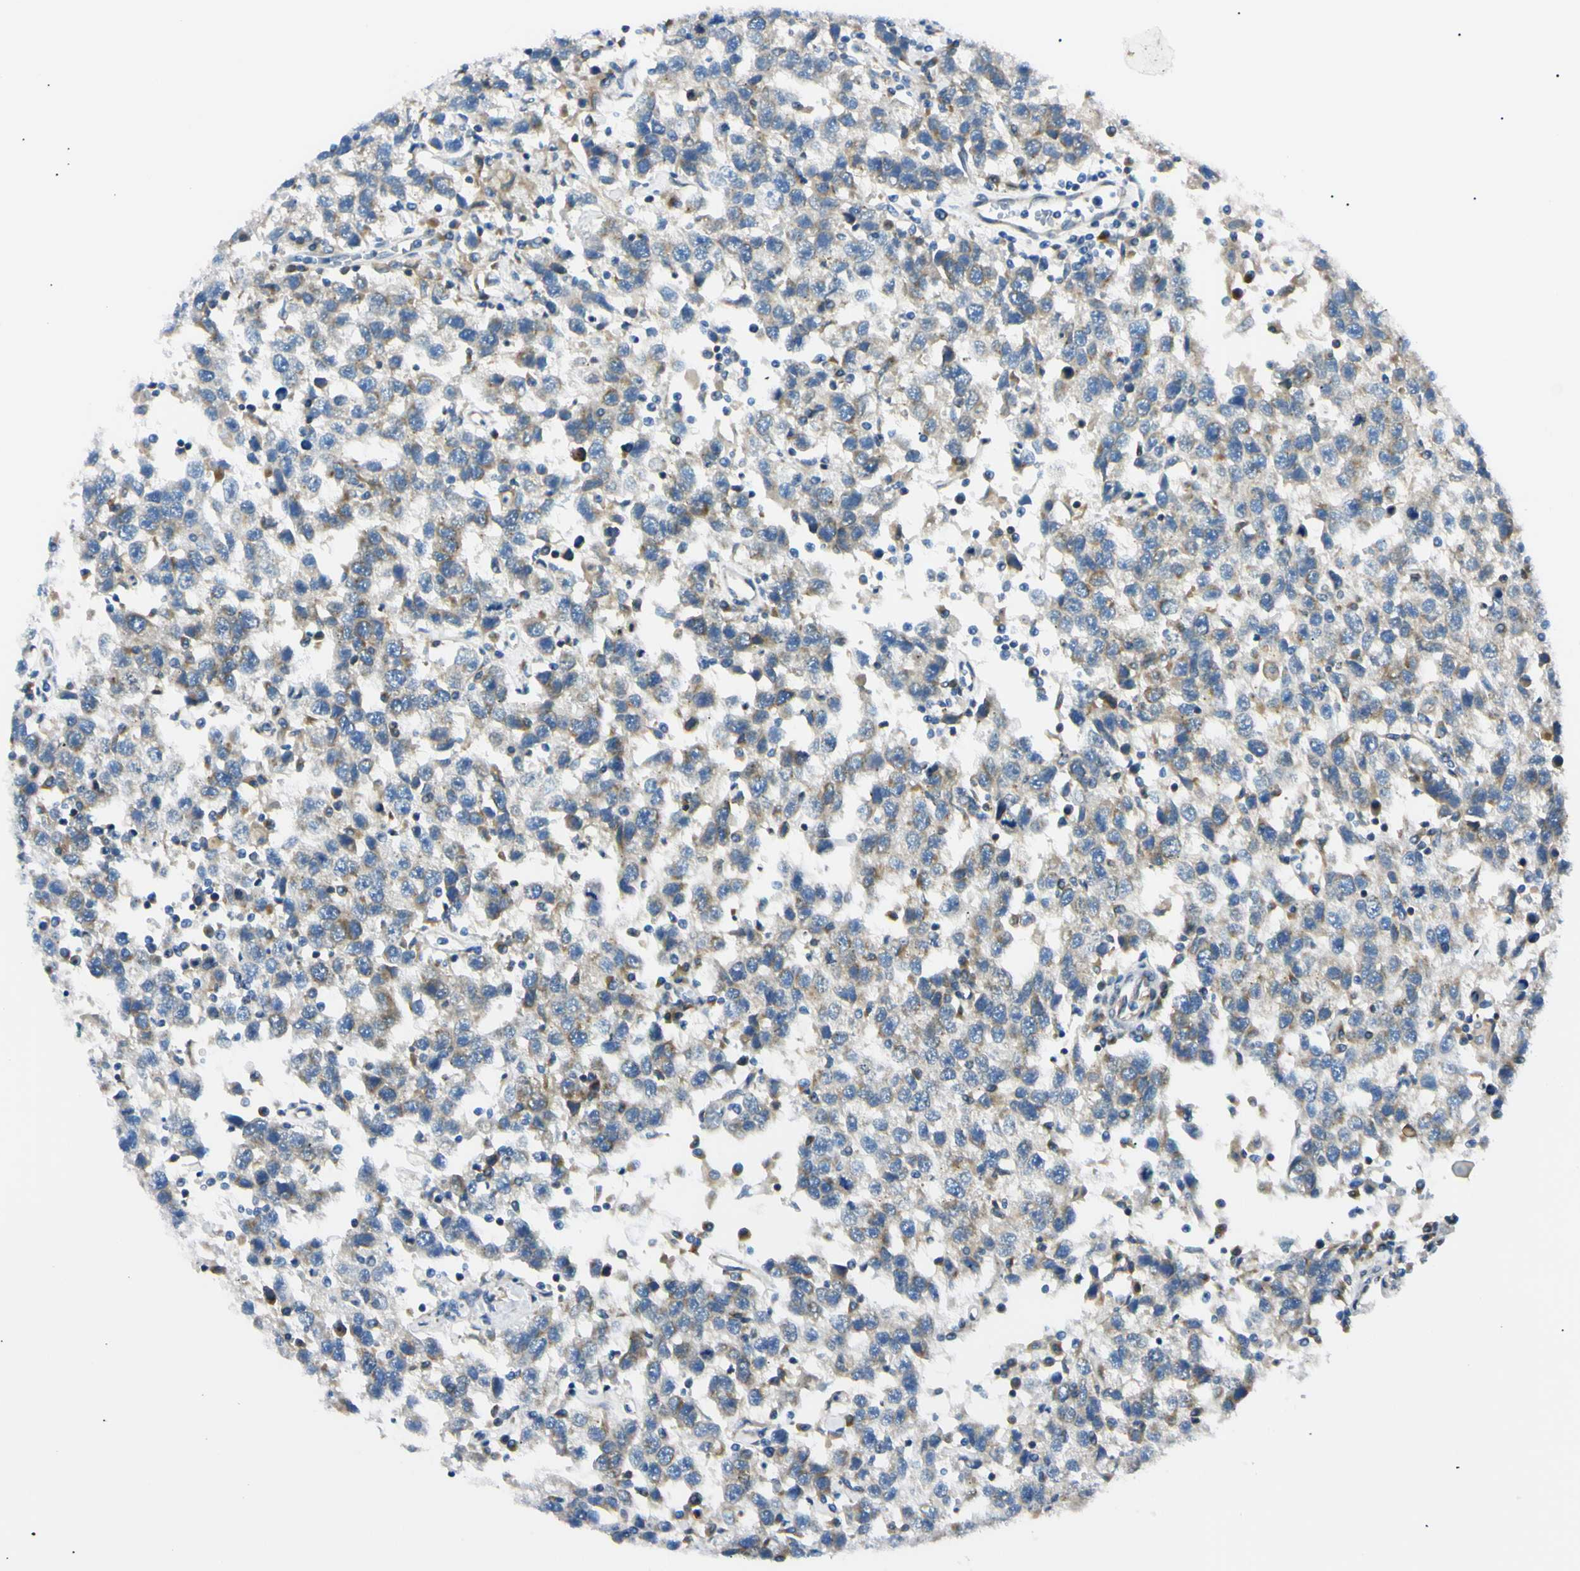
{"staining": {"intensity": "weak", "quantity": ">75%", "location": "cytoplasmic/membranous"}, "tissue": "testis cancer", "cell_type": "Tumor cells", "image_type": "cancer", "snomed": [{"axis": "morphology", "description": "Seminoma, NOS"}, {"axis": "topography", "description": "Testis"}], "caption": "Immunohistochemical staining of seminoma (testis) demonstrates low levels of weak cytoplasmic/membranous positivity in about >75% of tumor cells.", "gene": "IER3IP1", "patient": {"sex": "male", "age": 41}}